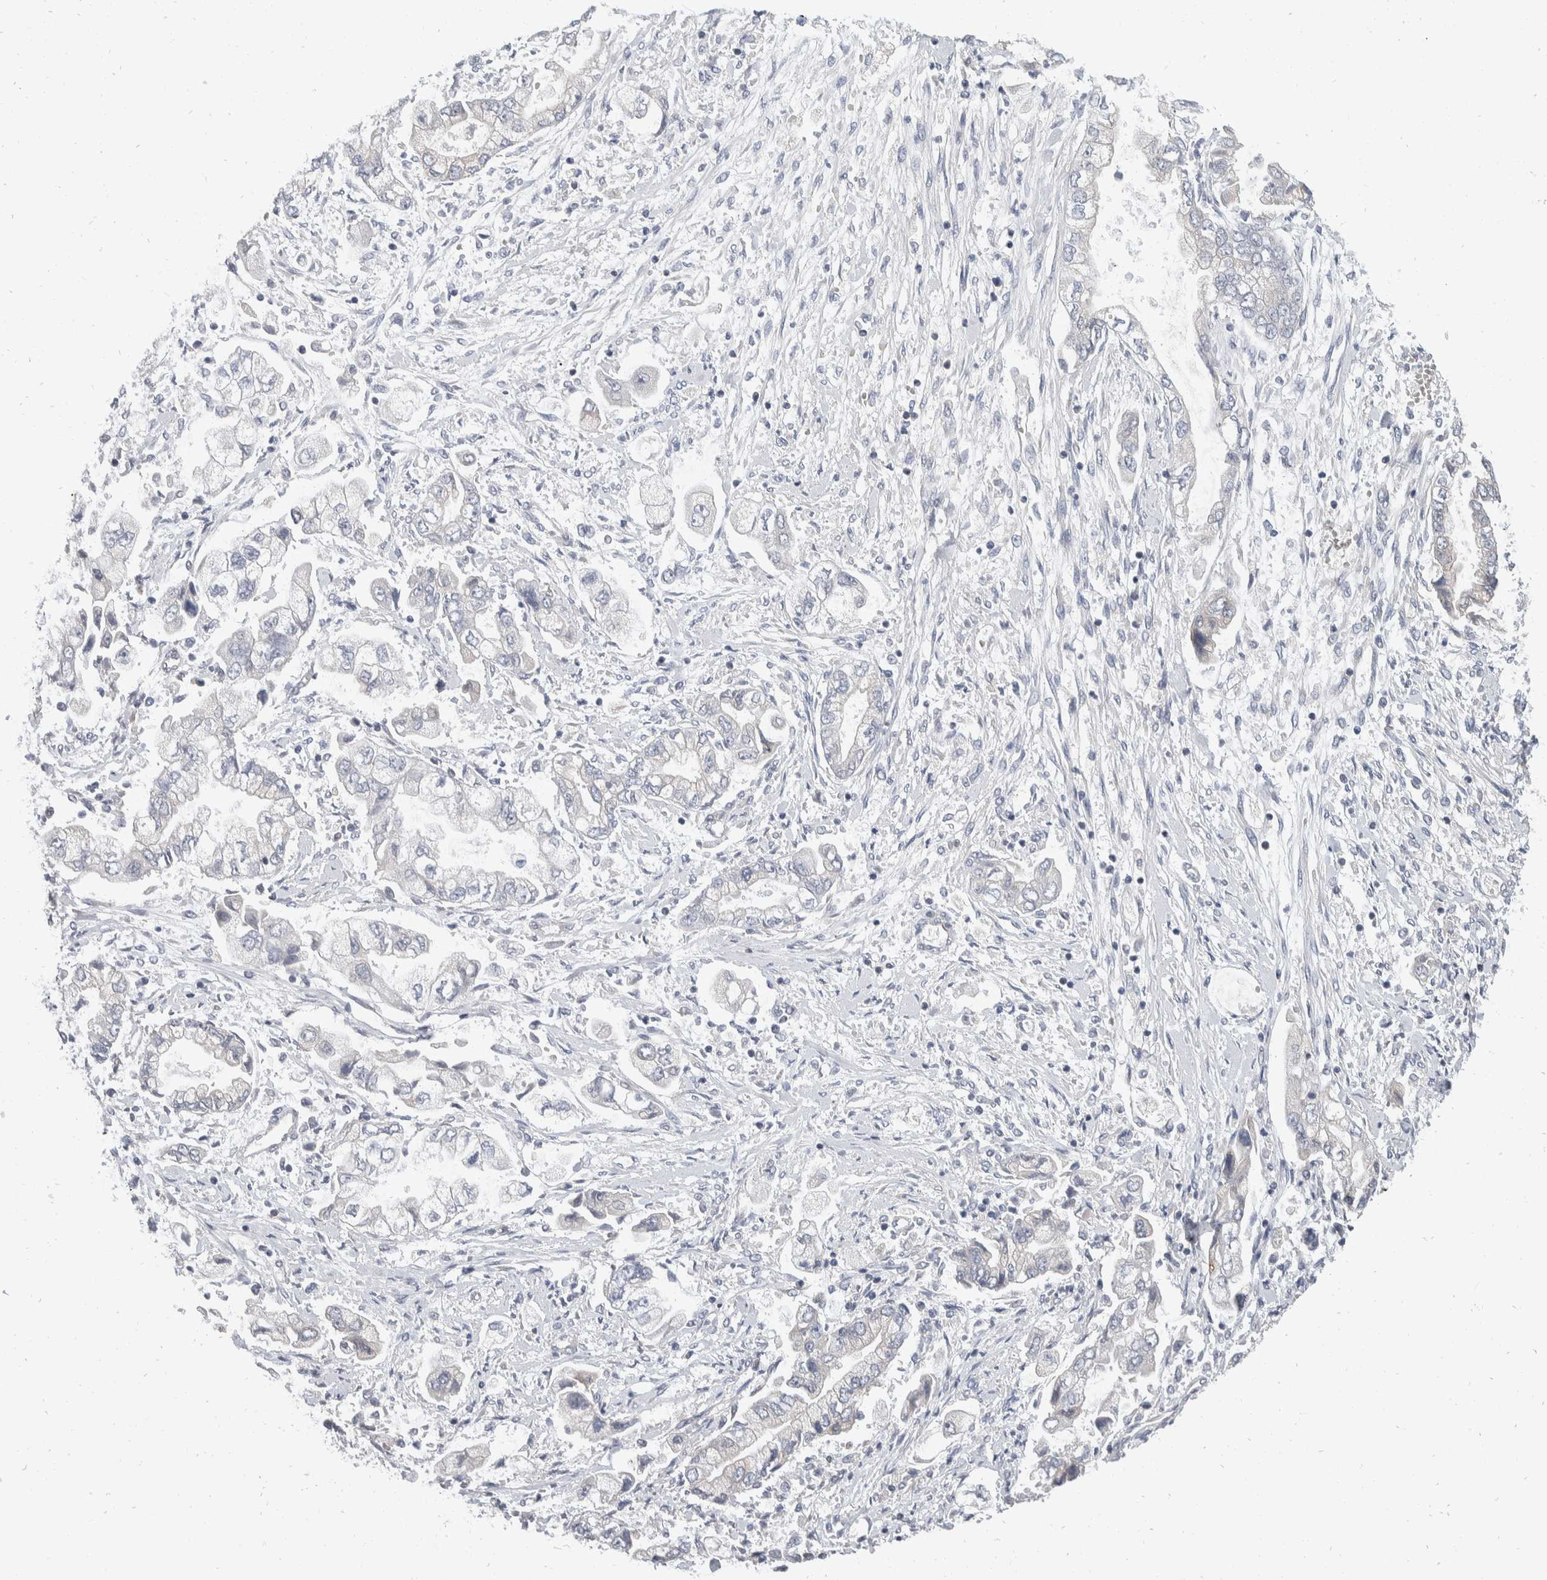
{"staining": {"intensity": "negative", "quantity": "none", "location": "none"}, "tissue": "stomach cancer", "cell_type": "Tumor cells", "image_type": "cancer", "snomed": [{"axis": "morphology", "description": "Normal tissue, NOS"}, {"axis": "morphology", "description": "Adenocarcinoma, NOS"}, {"axis": "topography", "description": "Stomach"}], "caption": "This is an IHC micrograph of human adenocarcinoma (stomach). There is no staining in tumor cells.", "gene": "TMEM245", "patient": {"sex": "male", "age": 62}}